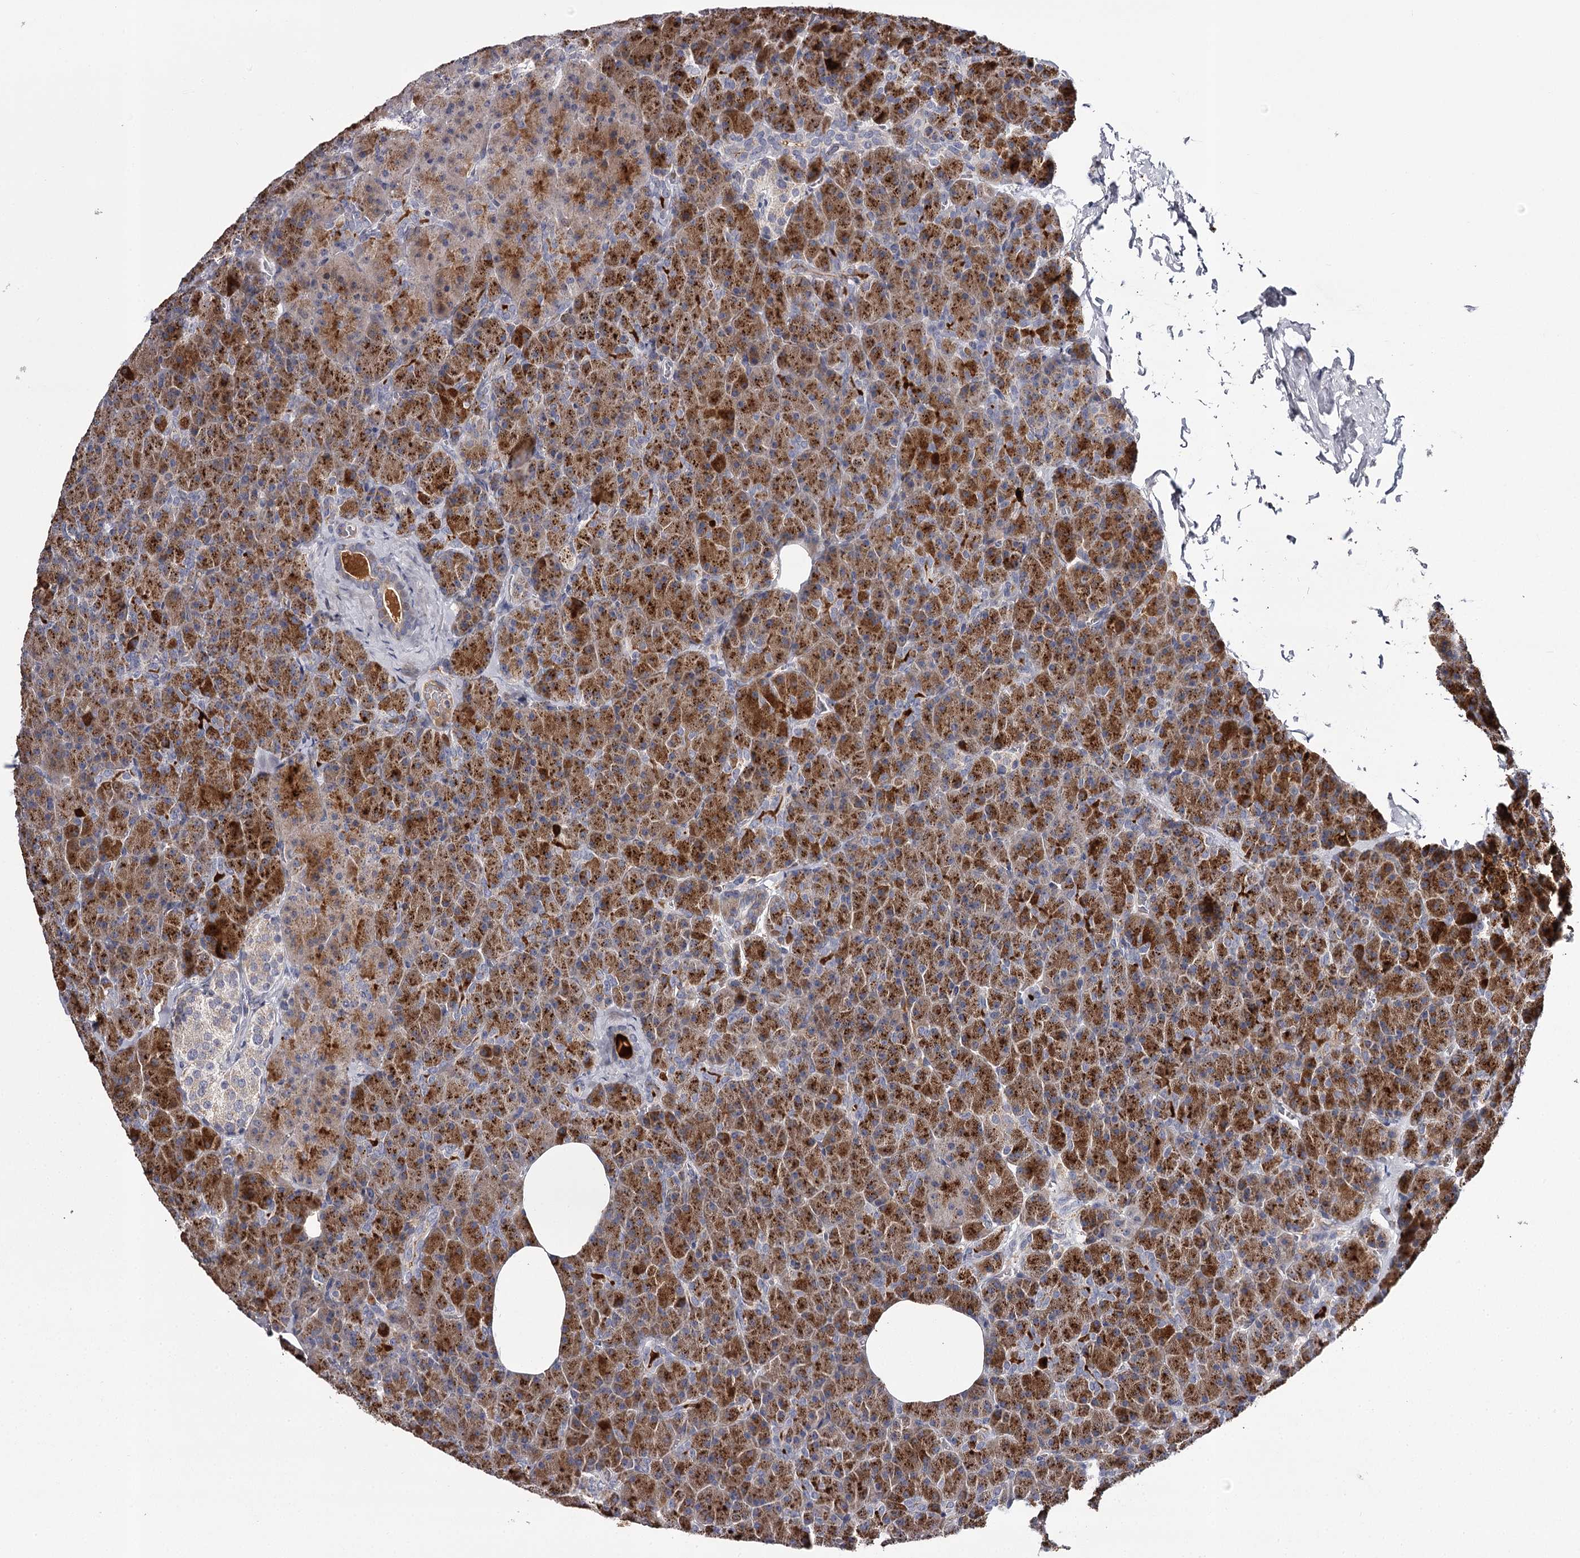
{"staining": {"intensity": "strong", "quantity": ">75%", "location": "cytoplasmic/membranous"}, "tissue": "pancreas", "cell_type": "Exocrine glandular cells", "image_type": "normal", "snomed": [{"axis": "morphology", "description": "Normal tissue, NOS"}, {"axis": "morphology", "description": "Carcinoid, malignant, NOS"}, {"axis": "topography", "description": "Pancreas"}], "caption": "A high amount of strong cytoplasmic/membranous staining is seen in about >75% of exocrine glandular cells in unremarkable pancreas.", "gene": "RASSF6", "patient": {"sex": "female", "age": 35}}